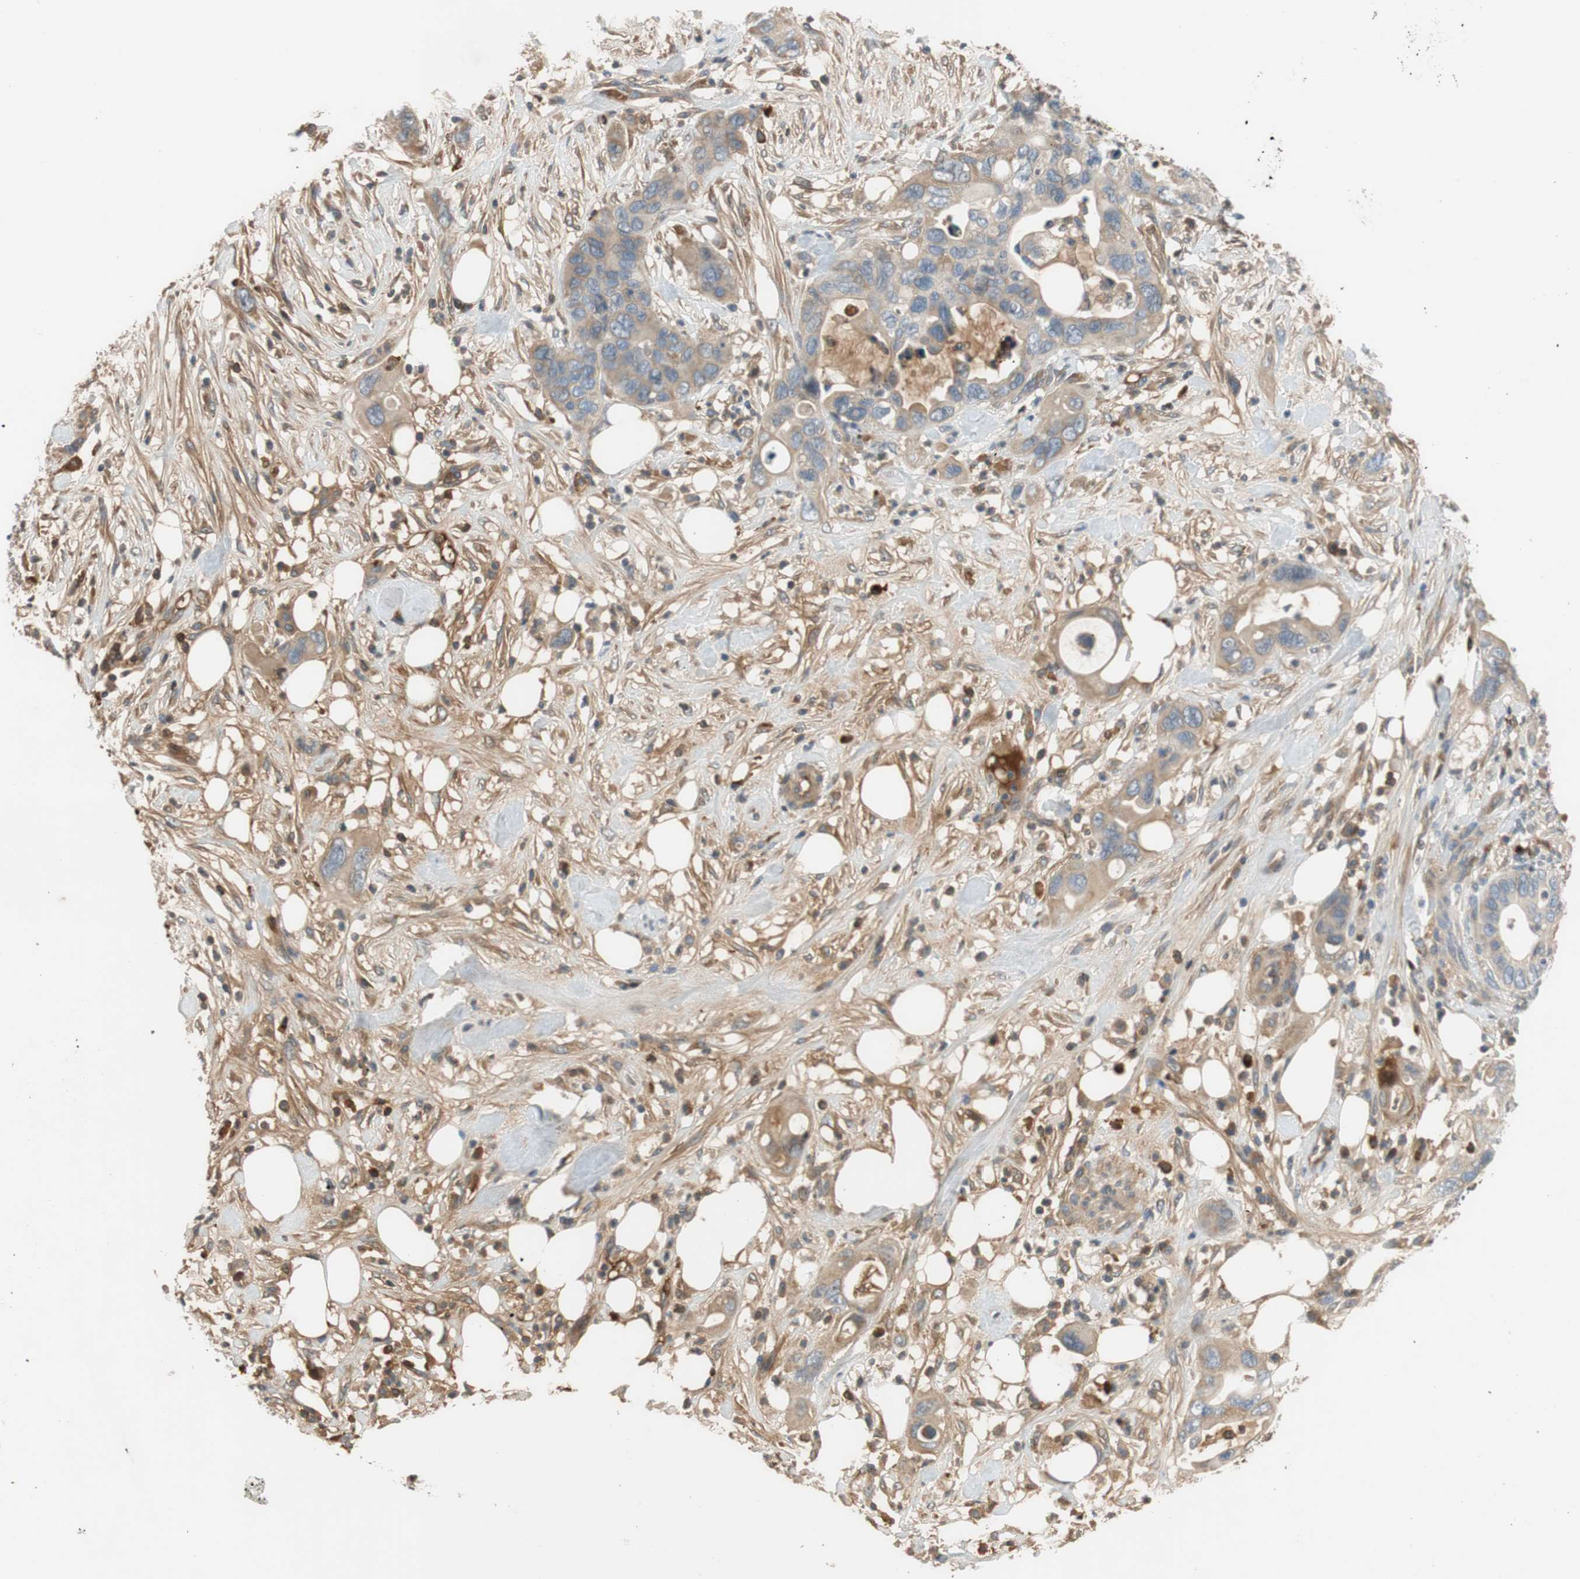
{"staining": {"intensity": "weak", "quantity": ">75%", "location": "cytoplasmic/membranous"}, "tissue": "pancreatic cancer", "cell_type": "Tumor cells", "image_type": "cancer", "snomed": [{"axis": "morphology", "description": "Adenocarcinoma, NOS"}, {"axis": "topography", "description": "Pancreas"}], "caption": "Pancreatic cancer tissue shows weak cytoplasmic/membranous staining in approximately >75% of tumor cells The protein of interest is shown in brown color, while the nuclei are stained blue.", "gene": "C4A", "patient": {"sex": "female", "age": 71}}